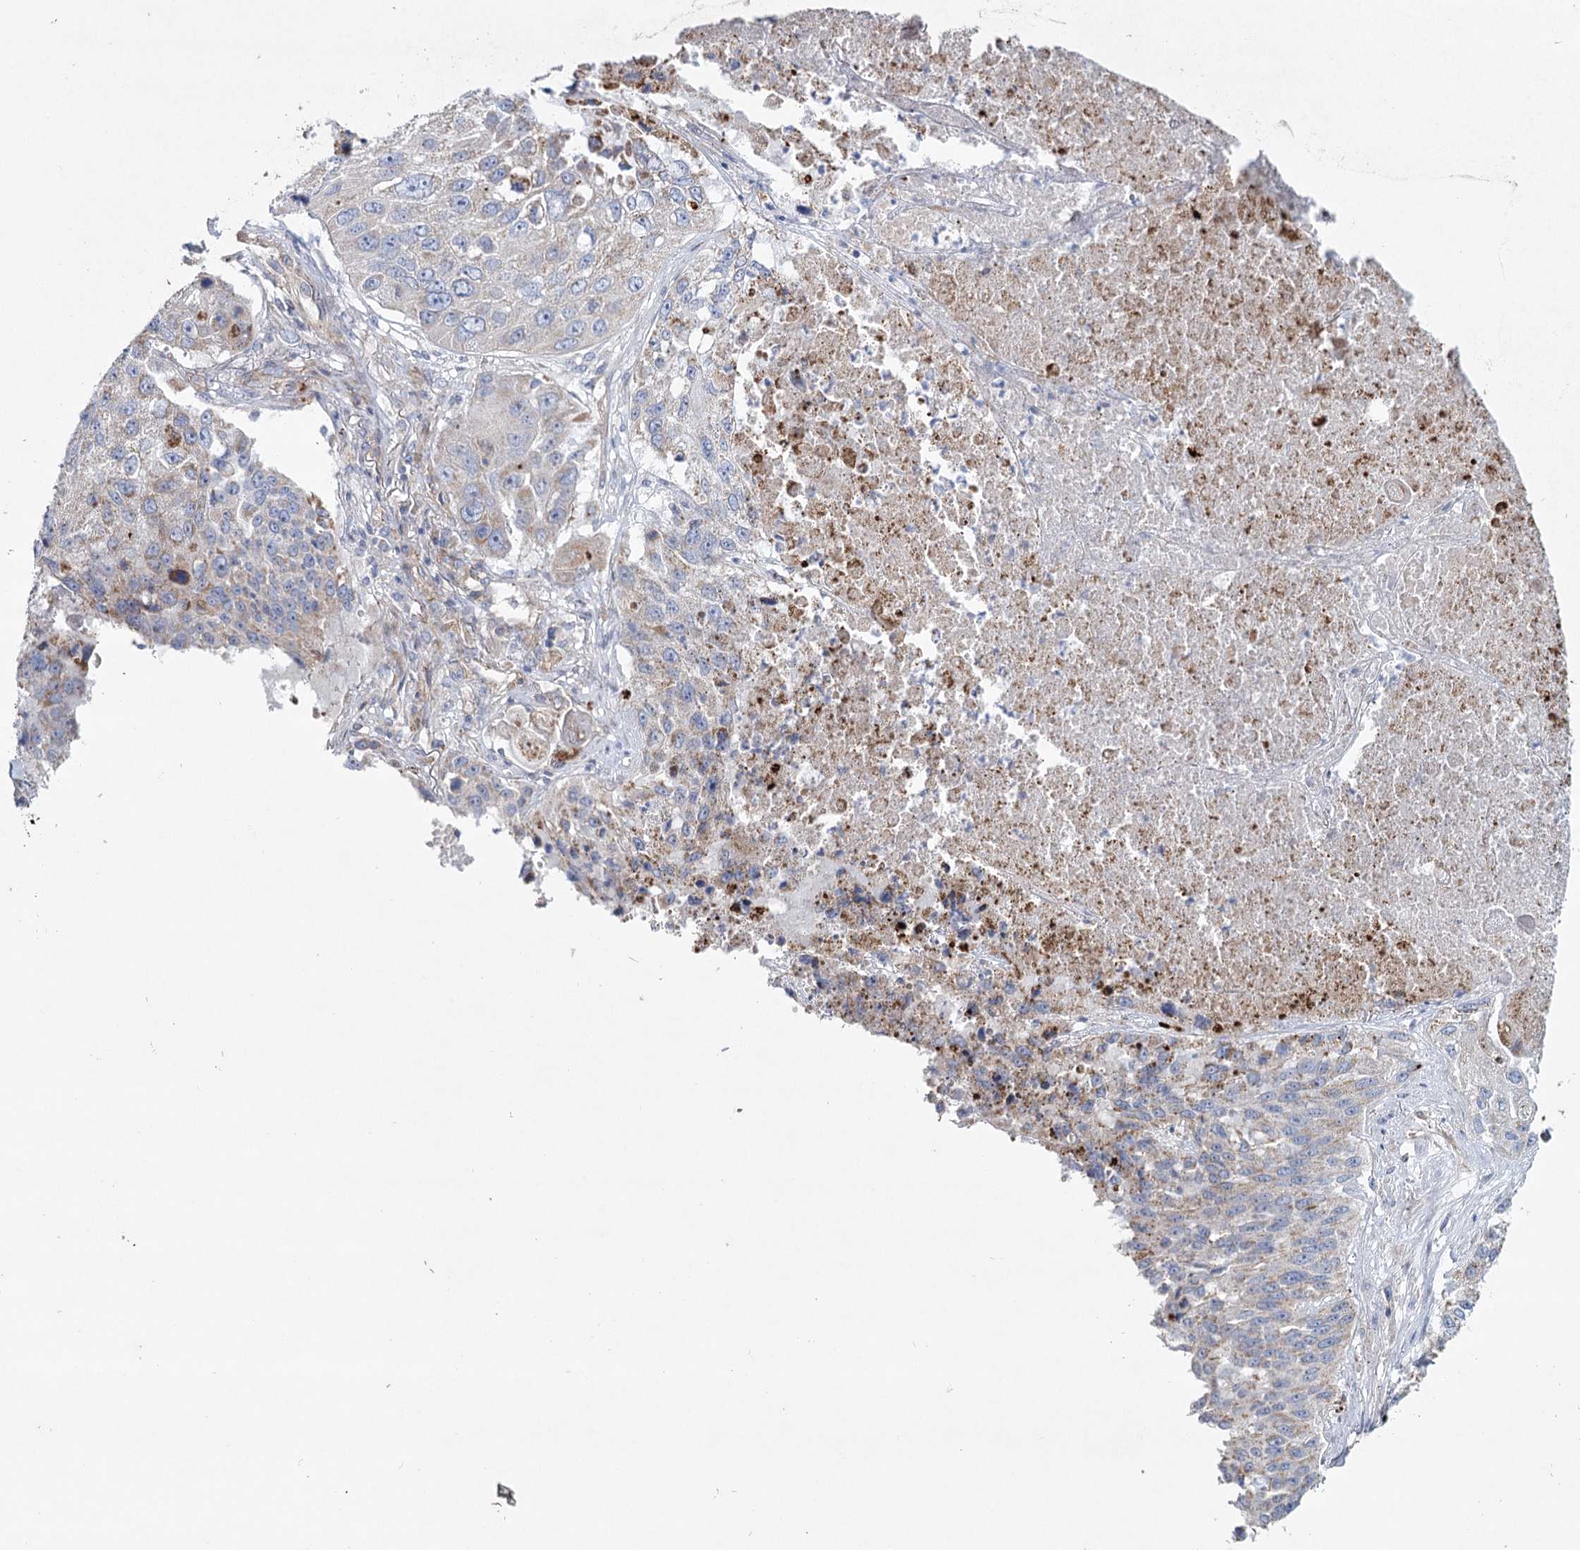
{"staining": {"intensity": "weak", "quantity": "<25%", "location": "cytoplasmic/membranous"}, "tissue": "lung cancer", "cell_type": "Tumor cells", "image_type": "cancer", "snomed": [{"axis": "morphology", "description": "Squamous cell carcinoma, NOS"}, {"axis": "topography", "description": "Lung"}], "caption": "Immunohistochemistry (IHC) image of neoplastic tissue: lung squamous cell carcinoma stained with DAB (3,3'-diaminobenzidine) shows no significant protein staining in tumor cells.", "gene": "TMEM164", "patient": {"sex": "male", "age": 61}}